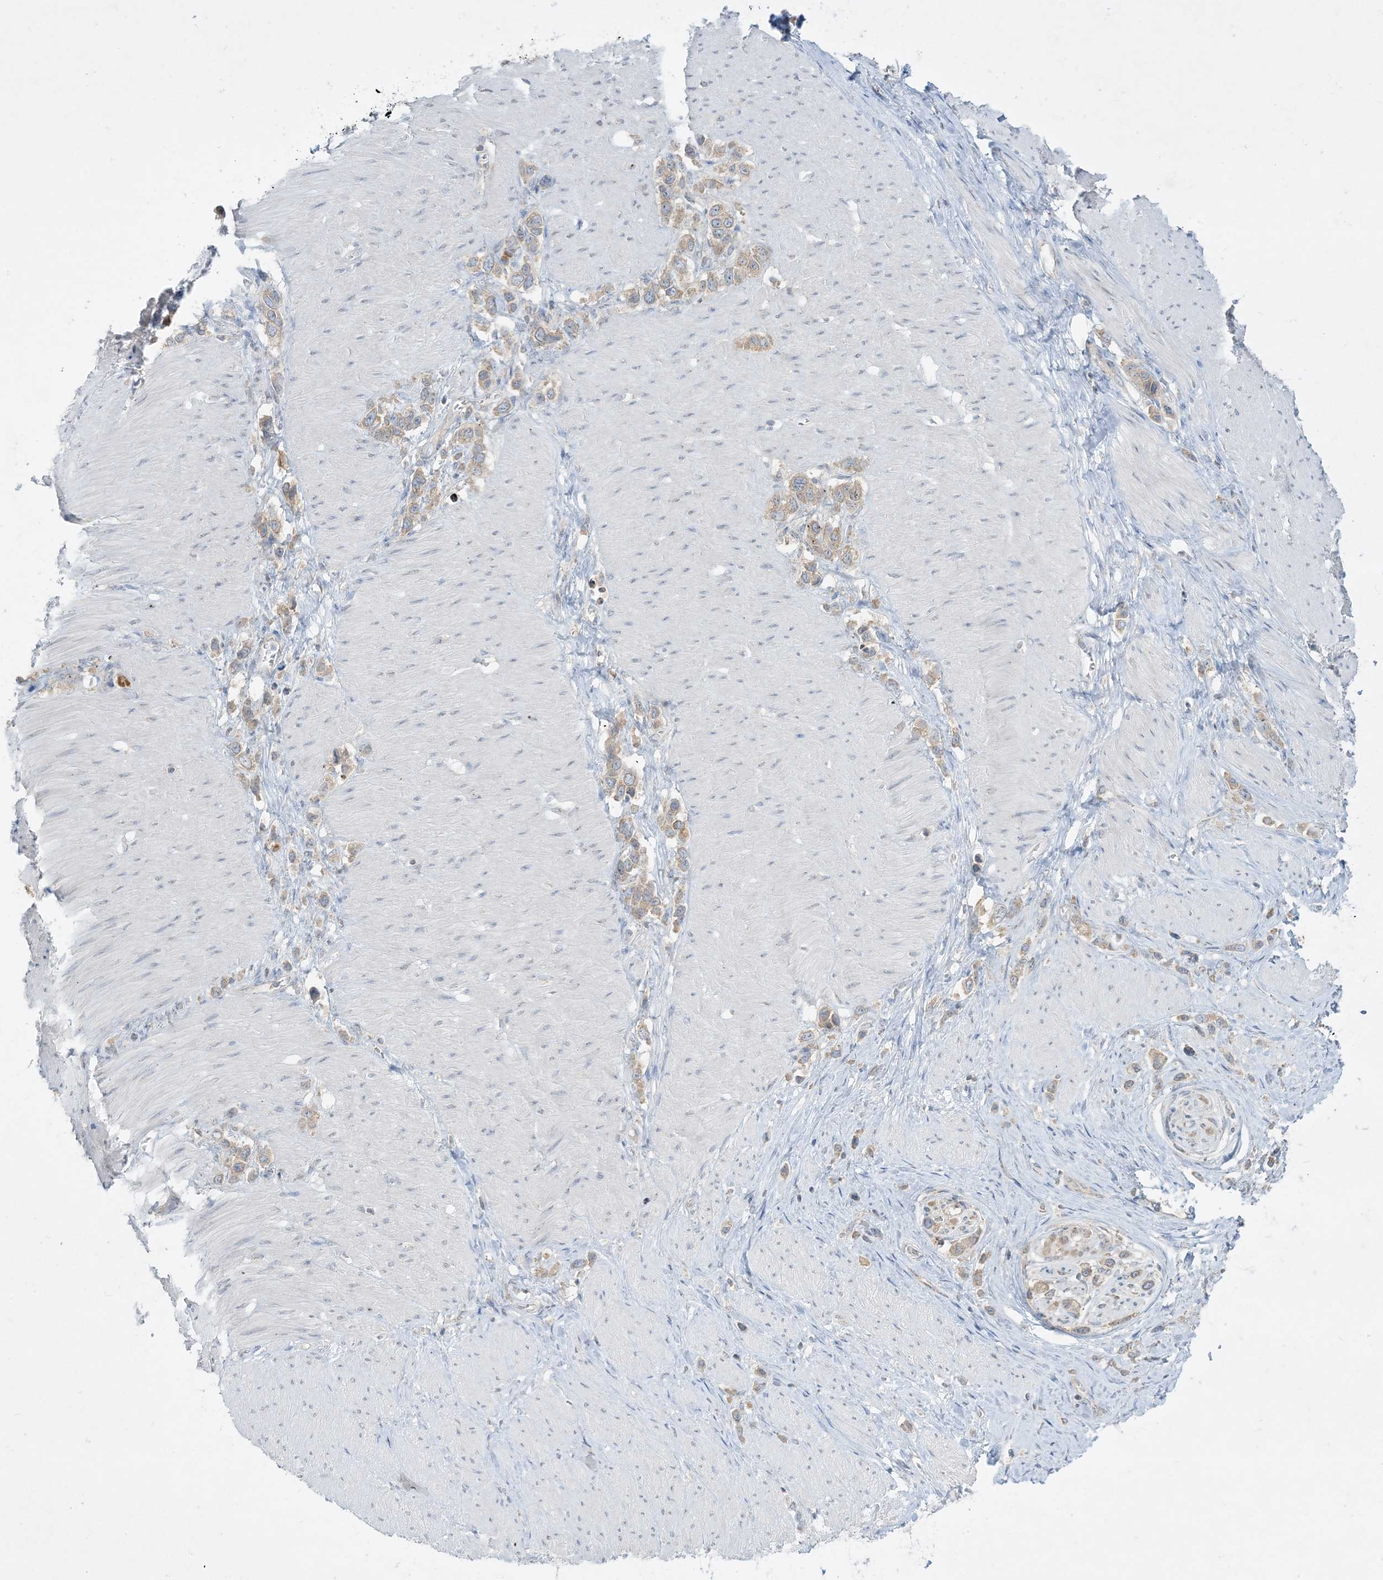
{"staining": {"intensity": "weak", "quantity": ">75%", "location": "cytoplasmic/membranous"}, "tissue": "stomach cancer", "cell_type": "Tumor cells", "image_type": "cancer", "snomed": [{"axis": "morphology", "description": "Normal tissue, NOS"}, {"axis": "morphology", "description": "Adenocarcinoma, NOS"}, {"axis": "topography", "description": "Stomach, upper"}, {"axis": "topography", "description": "Stomach"}], "caption": "This image exhibits immunohistochemistry staining of stomach adenocarcinoma, with low weak cytoplasmic/membranous staining in about >75% of tumor cells.", "gene": "RPP40", "patient": {"sex": "female", "age": 65}}